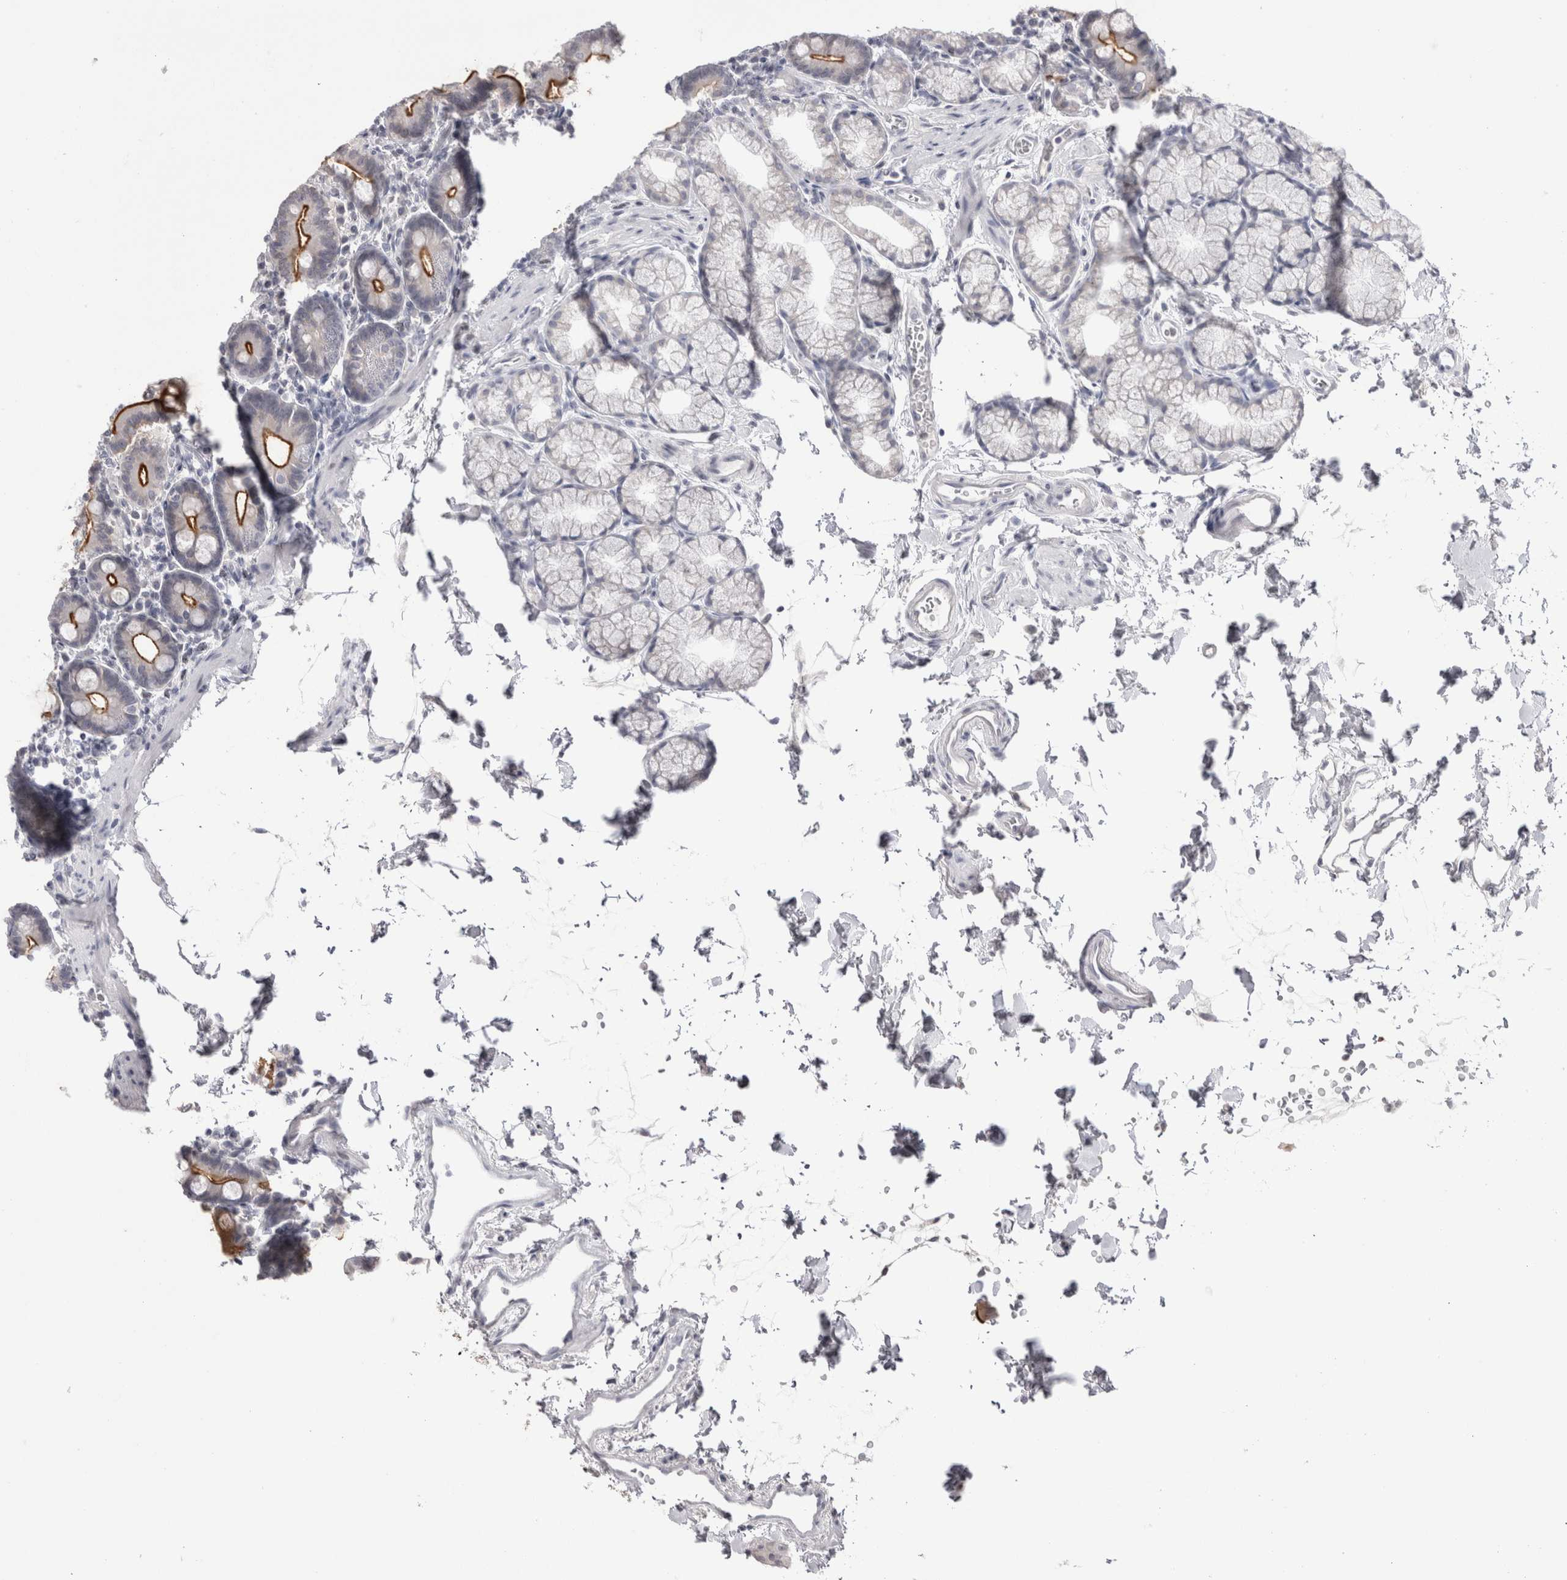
{"staining": {"intensity": "moderate", "quantity": ">75%", "location": "cytoplasmic/membranous"}, "tissue": "duodenum", "cell_type": "Glandular cells", "image_type": "normal", "snomed": [{"axis": "morphology", "description": "Normal tissue, NOS"}, {"axis": "topography", "description": "Duodenum"}], "caption": "Glandular cells show medium levels of moderate cytoplasmic/membranous positivity in approximately >75% of cells in unremarkable human duodenum.", "gene": "FNDC8", "patient": {"sex": "male", "age": 54}}